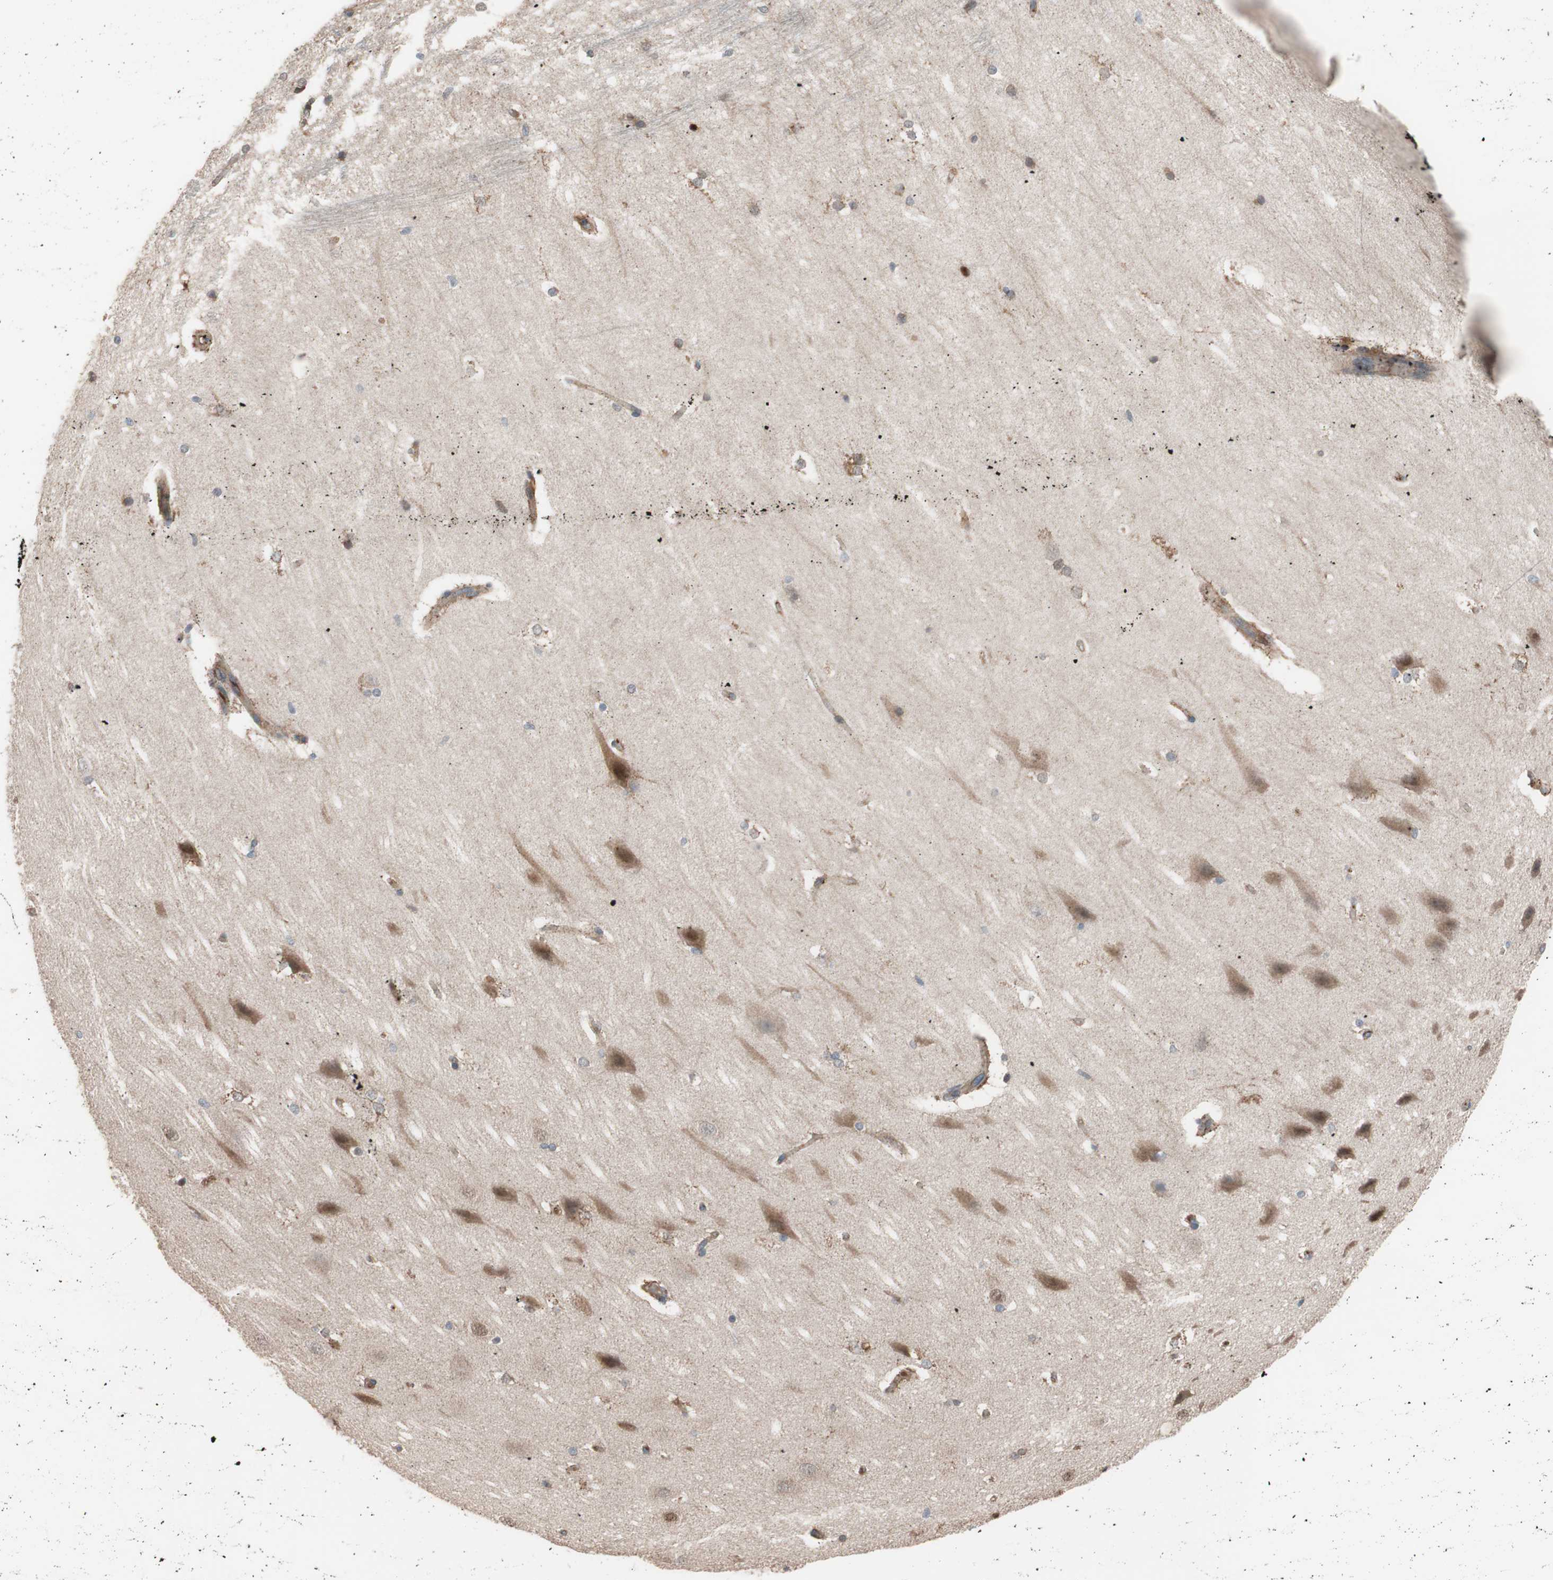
{"staining": {"intensity": "moderate", "quantity": "25%-75%", "location": "cytoplasmic/membranous"}, "tissue": "hippocampus", "cell_type": "Glial cells", "image_type": "normal", "snomed": [{"axis": "morphology", "description": "Normal tissue, NOS"}, {"axis": "topography", "description": "Hippocampus"}], "caption": "Human hippocampus stained with a brown dye displays moderate cytoplasmic/membranous positive positivity in approximately 25%-75% of glial cells.", "gene": "SDC4", "patient": {"sex": "female", "age": 19}}